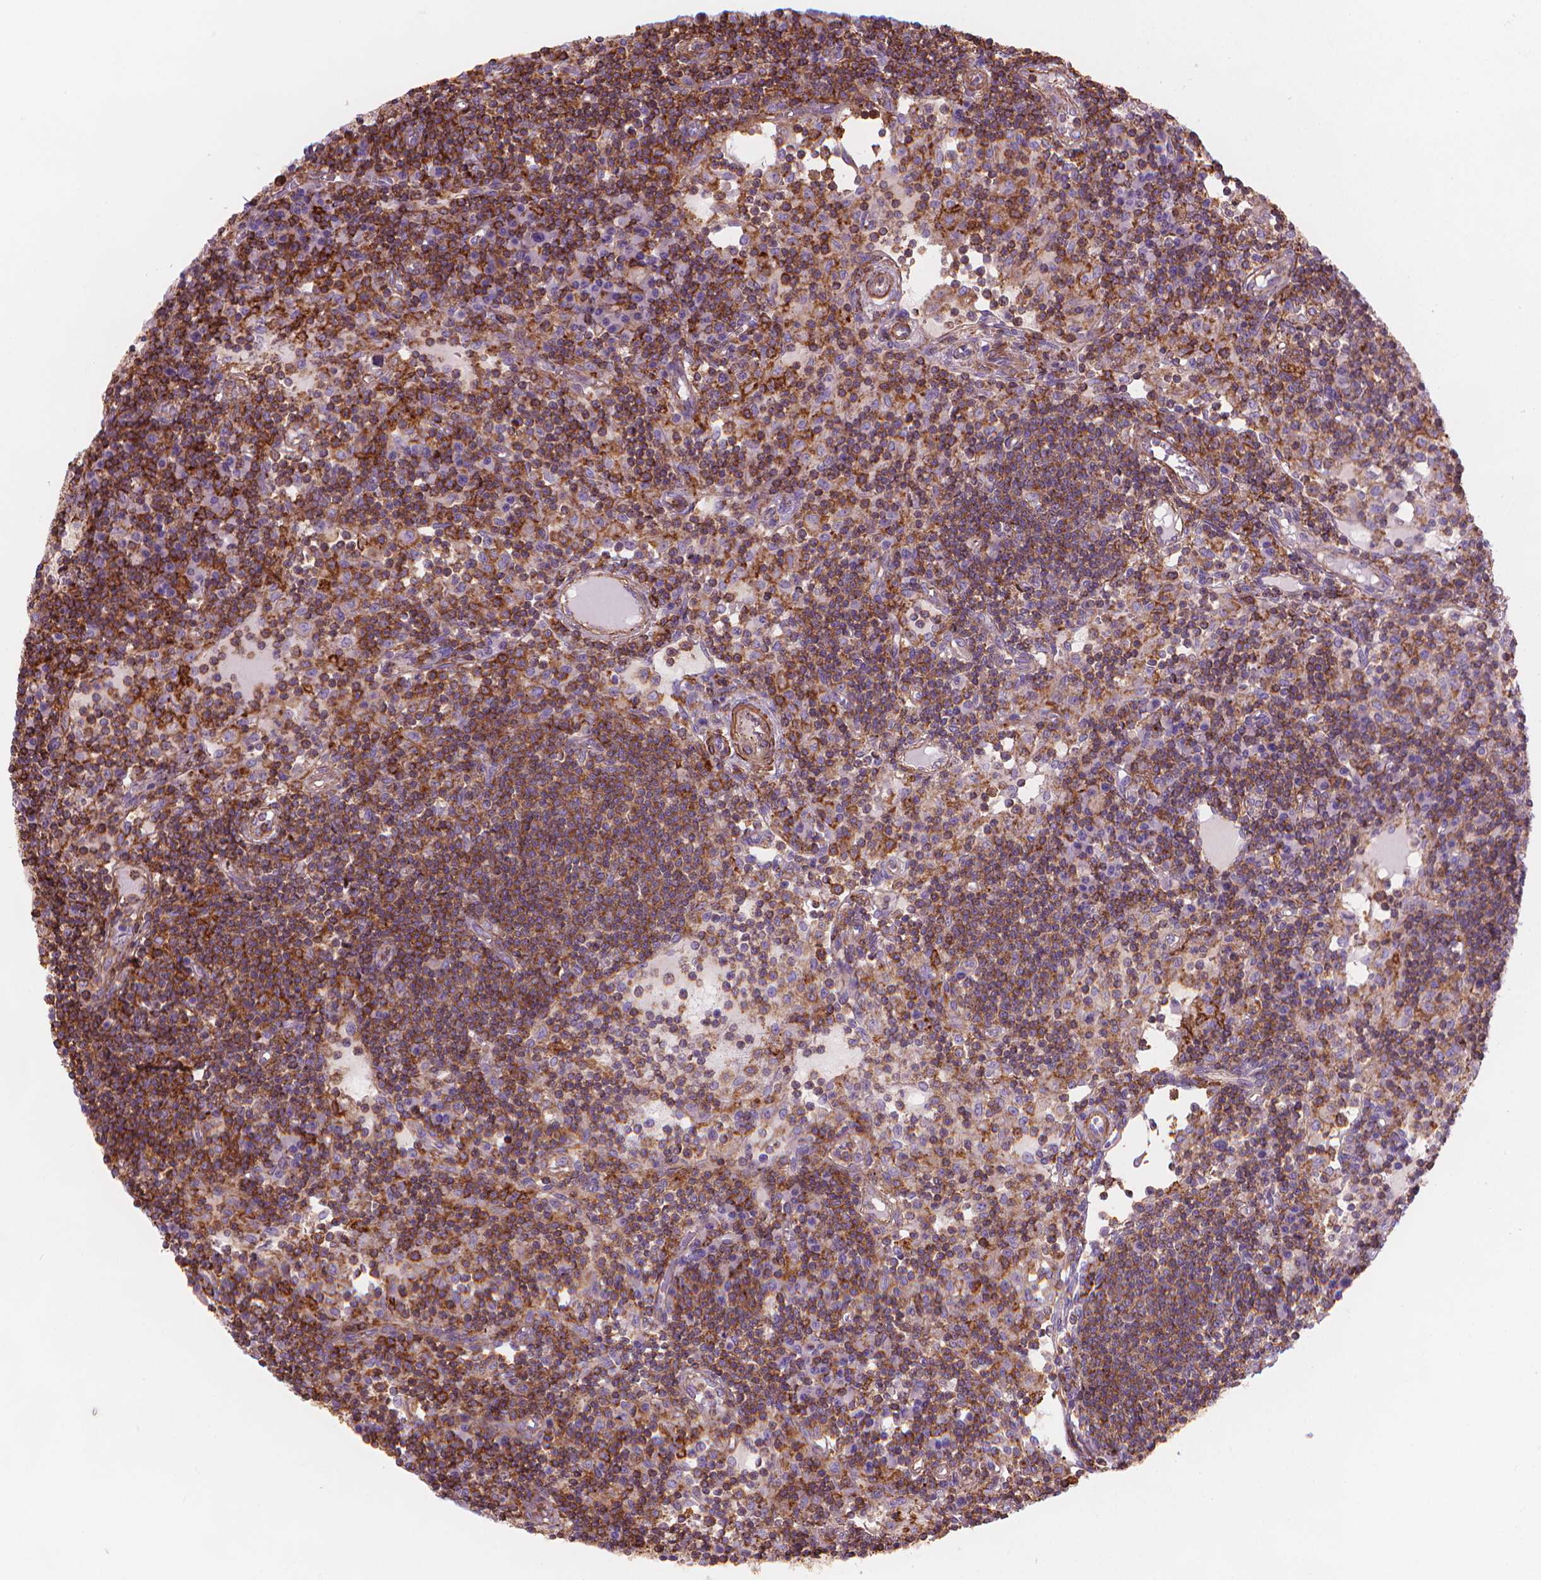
{"staining": {"intensity": "moderate", "quantity": ">75%", "location": "cytoplasmic/membranous"}, "tissue": "lymph node", "cell_type": "Germinal center cells", "image_type": "normal", "snomed": [{"axis": "morphology", "description": "Normal tissue, NOS"}, {"axis": "topography", "description": "Lymph node"}], "caption": "This image displays IHC staining of benign lymph node, with medium moderate cytoplasmic/membranous staining in about >75% of germinal center cells.", "gene": "PATJ", "patient": {"sex": "female", "age": 72}}